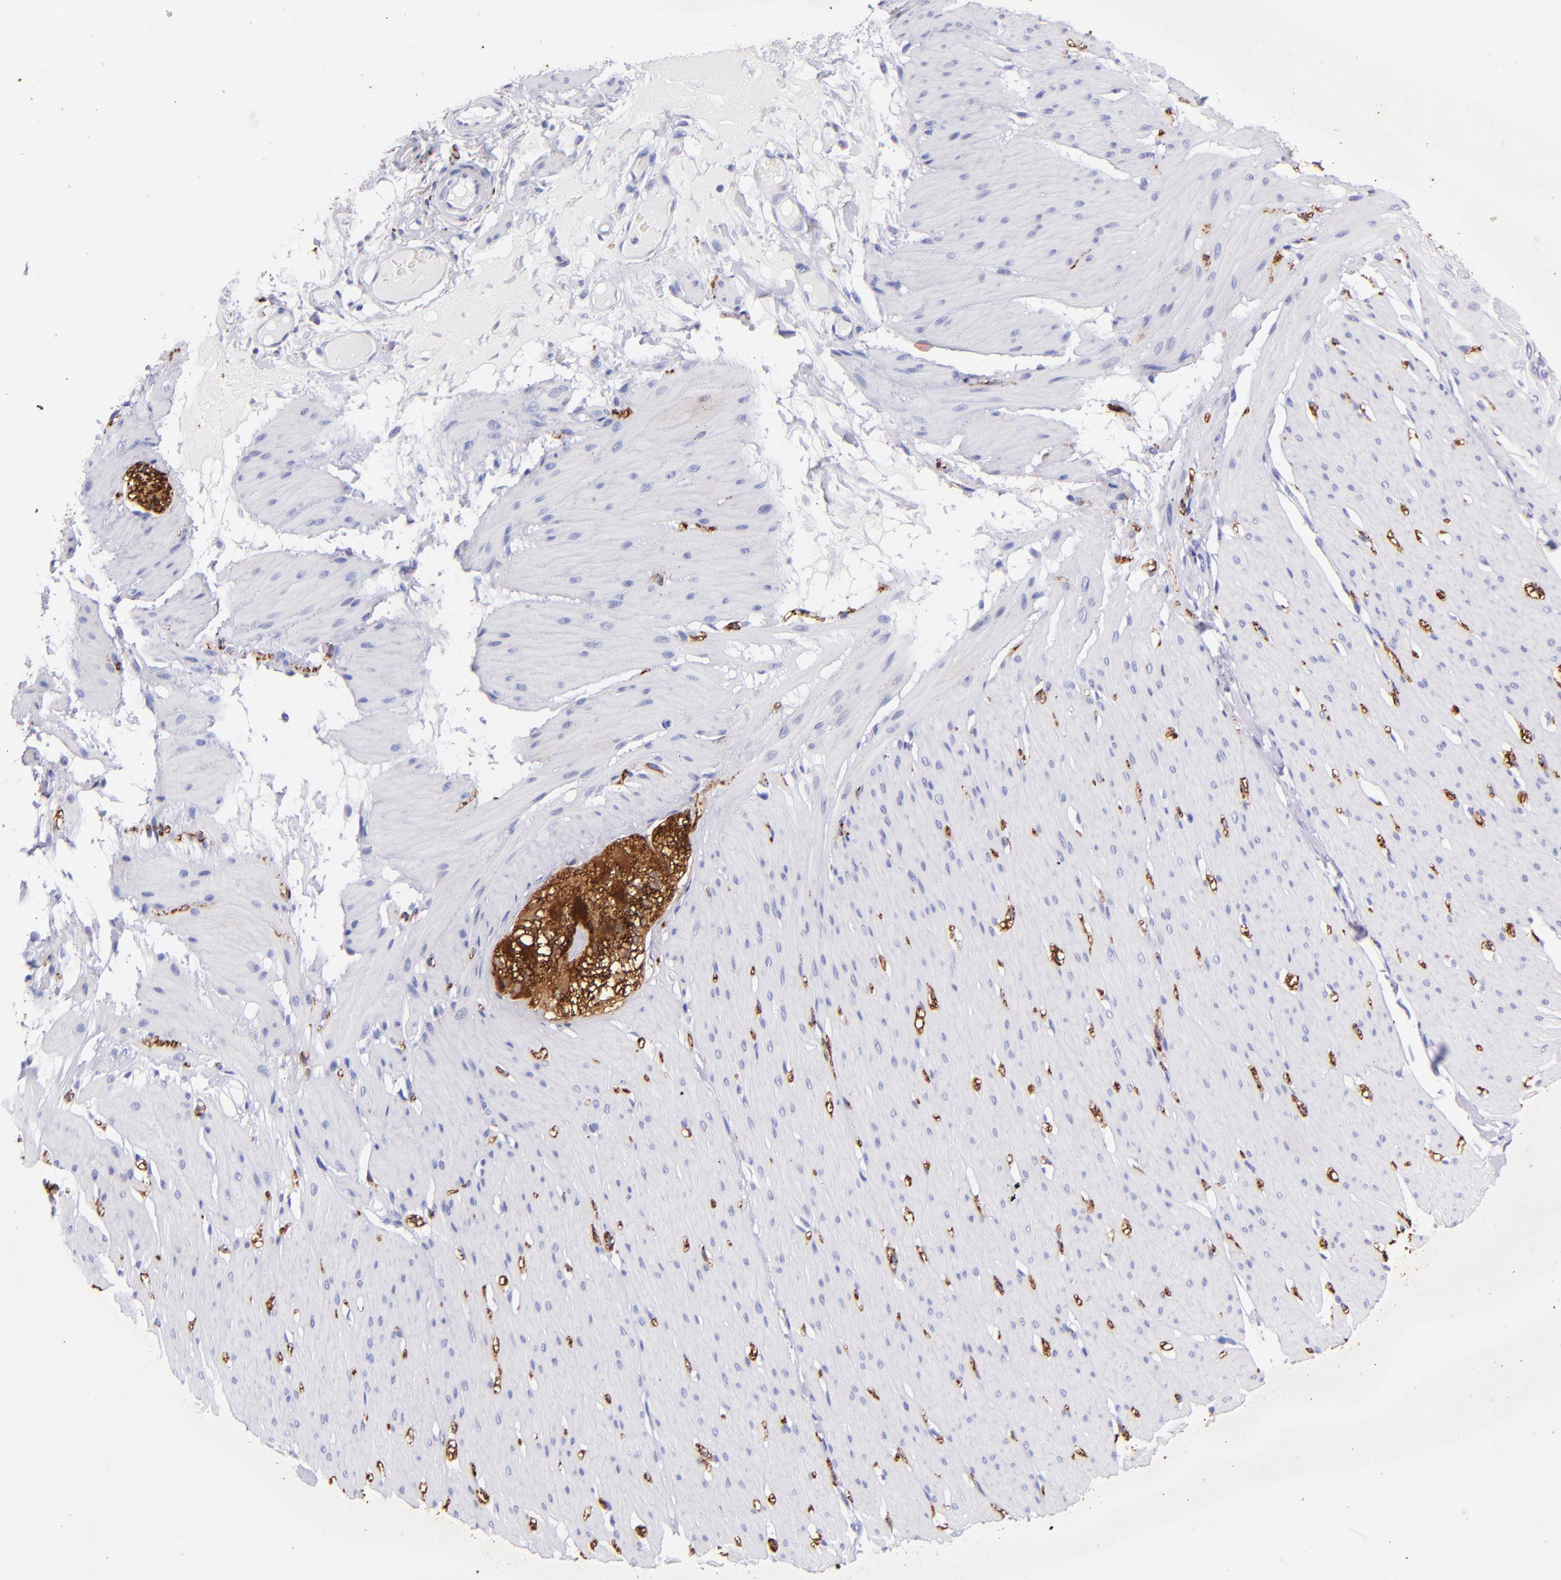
{"staining": {"intensity": "negative", "quantity": "none", "location": "none"}, "tissue": "smooth muscle", "cell_type": "Smooth muscle cells", "image_type": "normal", "snomed": [{"axis": "morphology", "description": "Normal tissue, NOS"}, {"axis": "topography", "description": "Smooth muscle"}, {"axis": "topography", "description": "Colon"}], "caption": "This is an IHC image of unremarkable human smooth muscle. There is no expression in smooth muscle cells.", "gene": "UCHL1", "patient": {"sex": "male", "age": 67}}